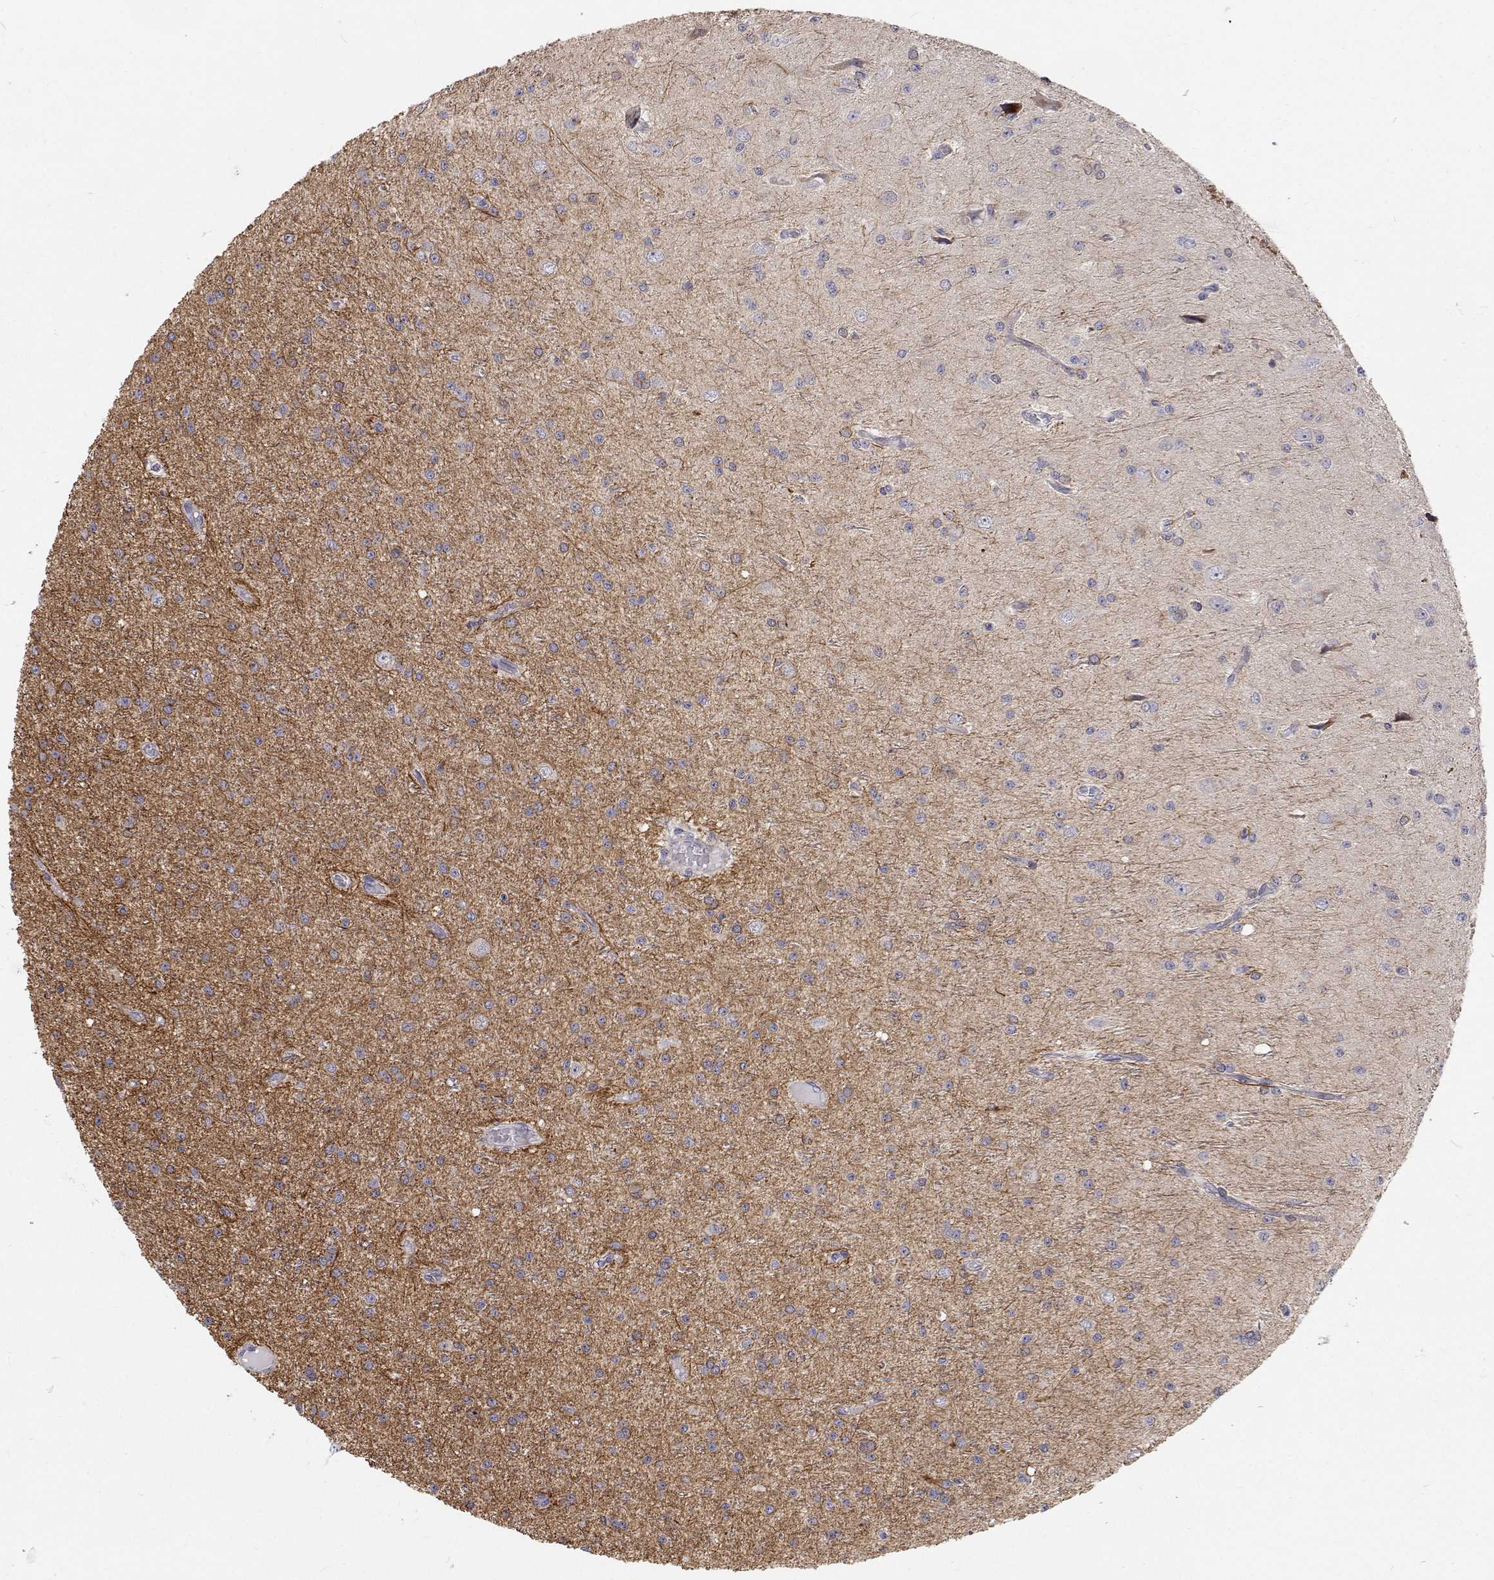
{"staining": {"intensity": "negative", "quantity": "none", "location": "none"}, "tissue": "glioma", "cell_type": "Tumor cells", "image_type": "cancer", "snomed": [{"axis": "morphology", "description": "Glioma, malignant, Low grade"}, {"axis": "topography", "description": "Brain"}], "caption": "Image shows no significant protein positivity in tumor cells of low-grade glioma (malignant). (DAB IHC with hematoxylin counter stain).", "gene": "MYPN", "patient": {"sex": "male", "age": 27}}